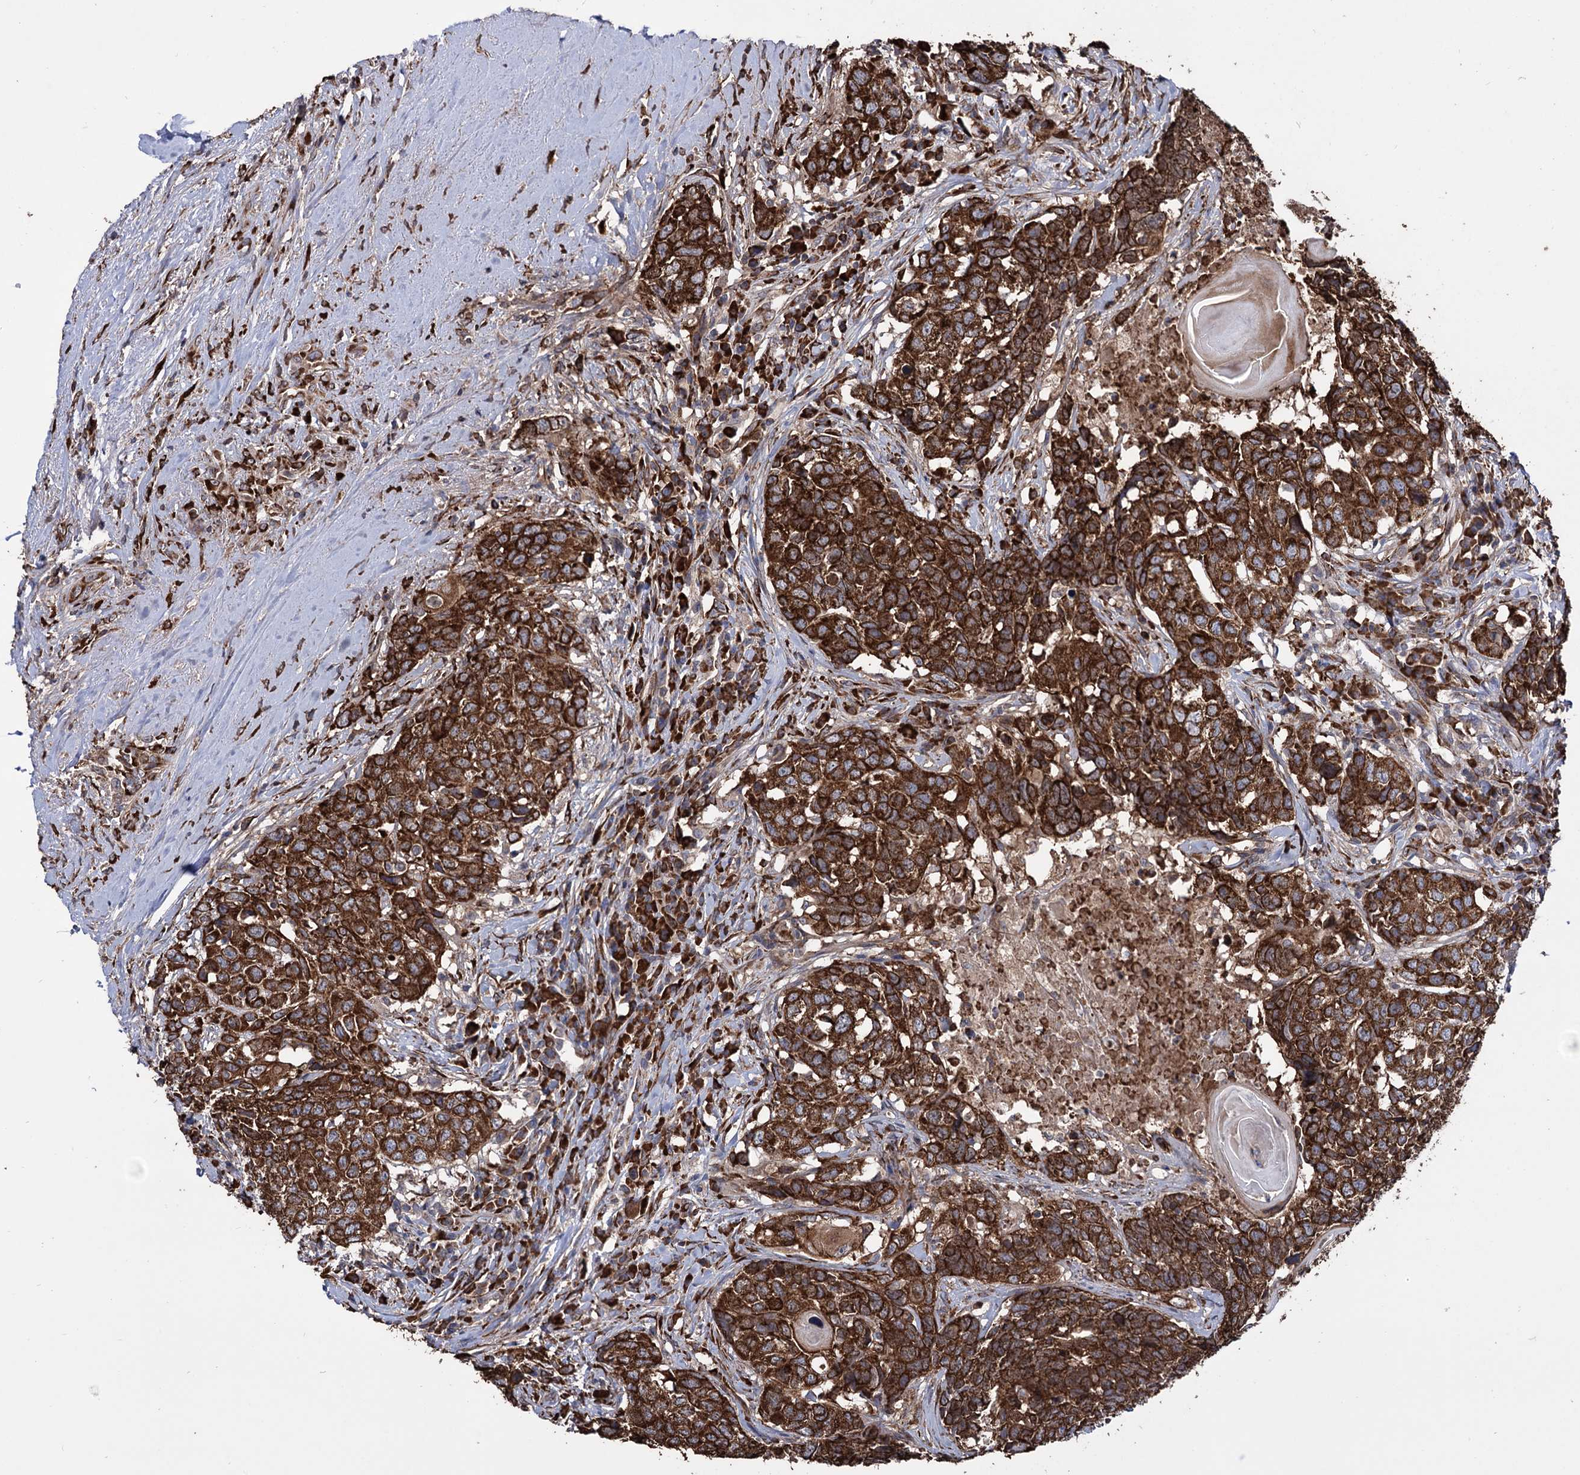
{"staining": {"intensity": "strong", "quantity": ">75%", "location": "cytoplasmic/membranous"}, "tissue": "head and neck cancer", "cell_type": "Tumor cells", "image_type": "cancer", "snomed": [{"axis": "morphology", "description": "Squamous cell carcinoma, NOS"}, {"axis": "topography", "description": "Head-Neck"}], "caption": "IHC image of head and neck cancer stained for a protein (brown), which displays high levels of strong cytoplasmic/membranous staining in about >75% of tumor cells.", "gene": "CDAN1", "patient": {"sex": "male", "age": 66}}